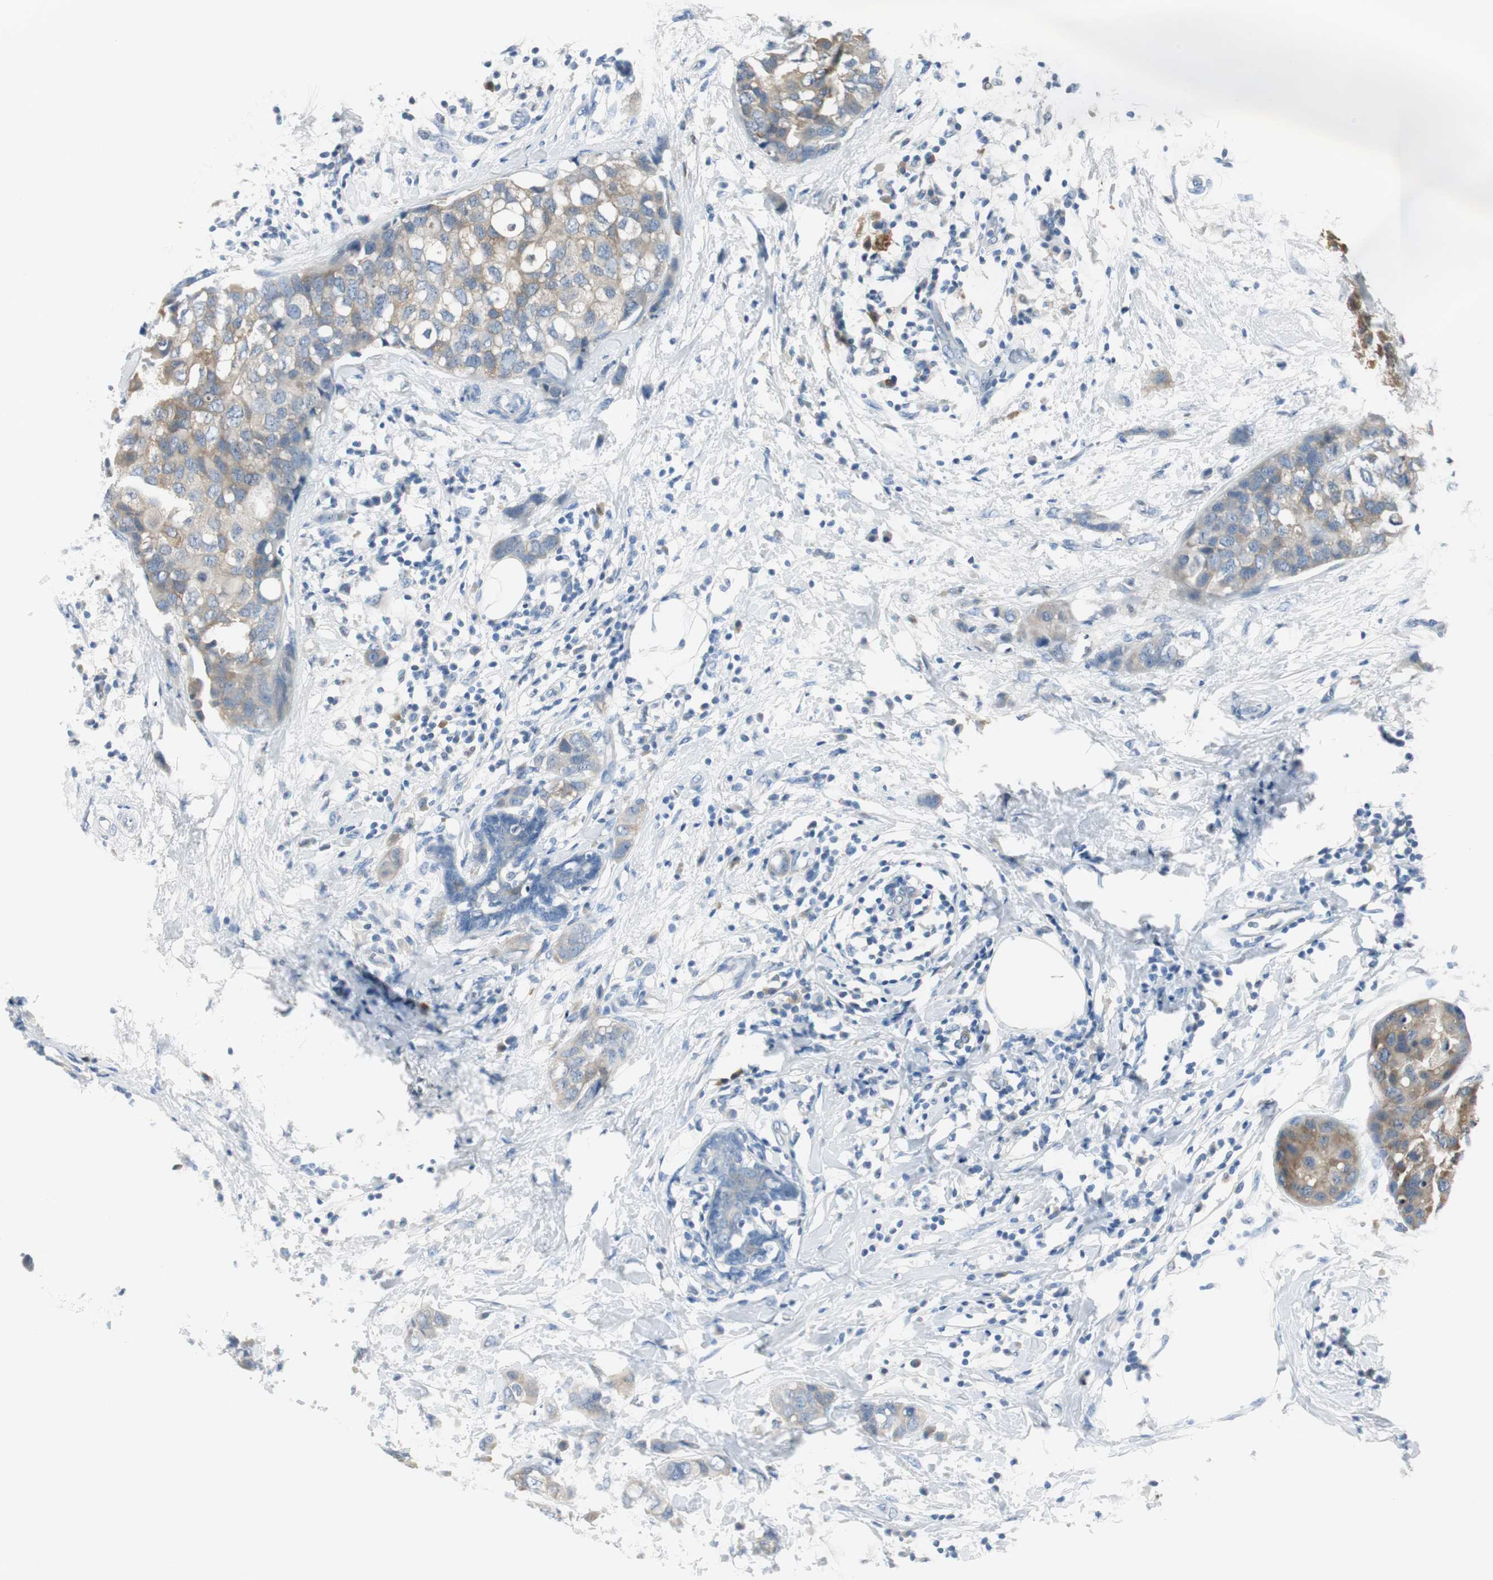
{"staining": {"intensity": "moderate", "quantity": "25%-75%", "location": "cytoplasmic/membranous"}, "tissue": "breast cancer", "cell_type": "Tumor cells", "image_type": "cancer", "snomed": [{"axis": "morphology", "description": "Normal tissue, NOS"}, {"axis": "morphology", "description": "Duct carcinoma"}, {"axis": "topography", "description": "Breast"}], "caption": "A brown stain labels moderate cytoplasmic/membranous staining of a protein in human intraductal carcinoma (breast) tumor cells.", "gene": "FBP1", "patient": {"sex": "female", "age": 50}}